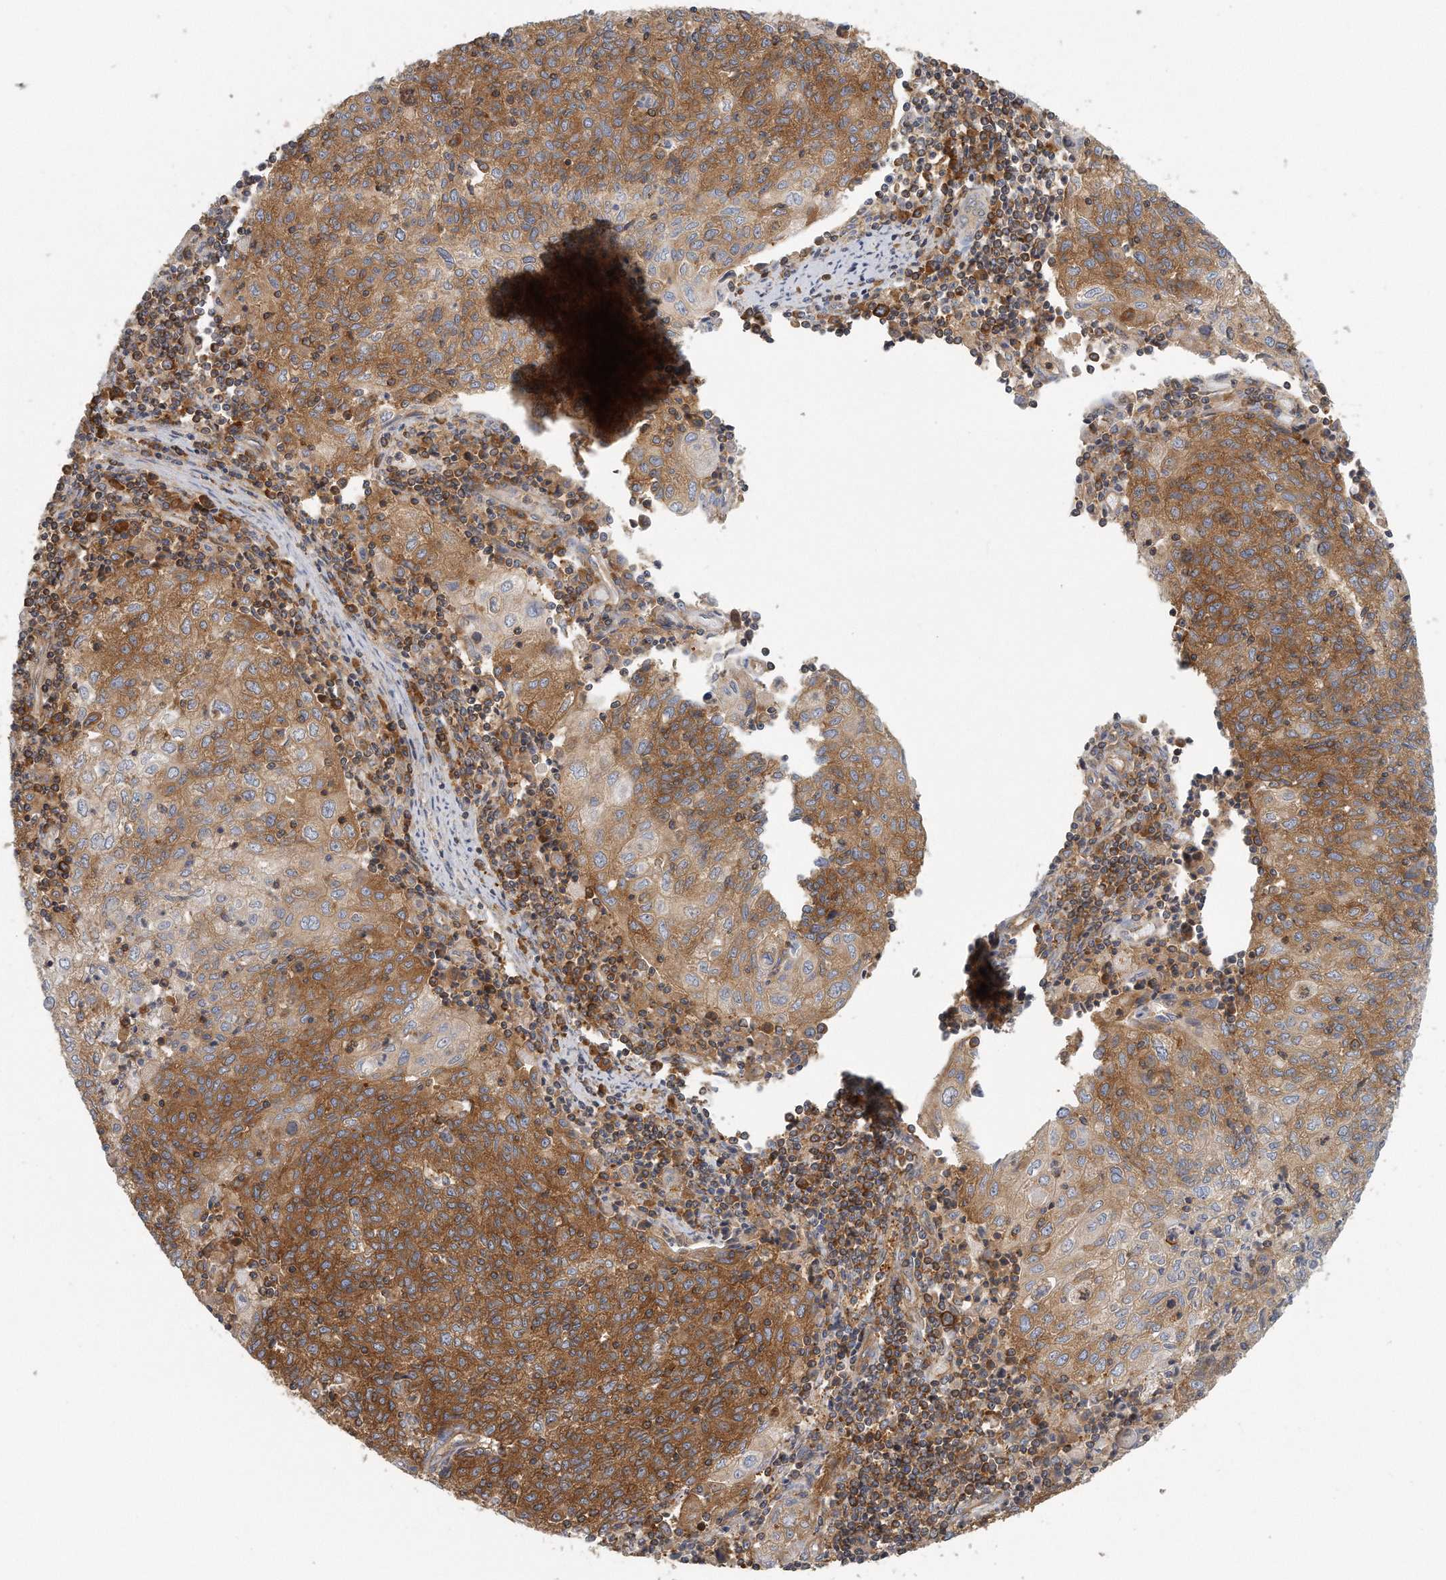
{"staining": {"intensity": "strong", "quantity": "25%-75%", "location": "cytoplasmic/membranous"}, "tissue": "cervical cancer", "cell_type": "Tumor cells", "image_type": "cancer", "snomed": [{"axis": "morphology", "description": "Squamous cell carcinoma, NOS"}, {"axis": "topography", "description": "Cervix"}], "caption": "Tumor cells display high levels of strong cytoplasmic/membranous staining in about 25%-75% of cells in squamous cell carcinoma (cervical). (brown staining indicates protein expression, while blue staining denotes nuclei).", "gene": "EIF3I", "patient": {"sex": "female", "age": 48}}